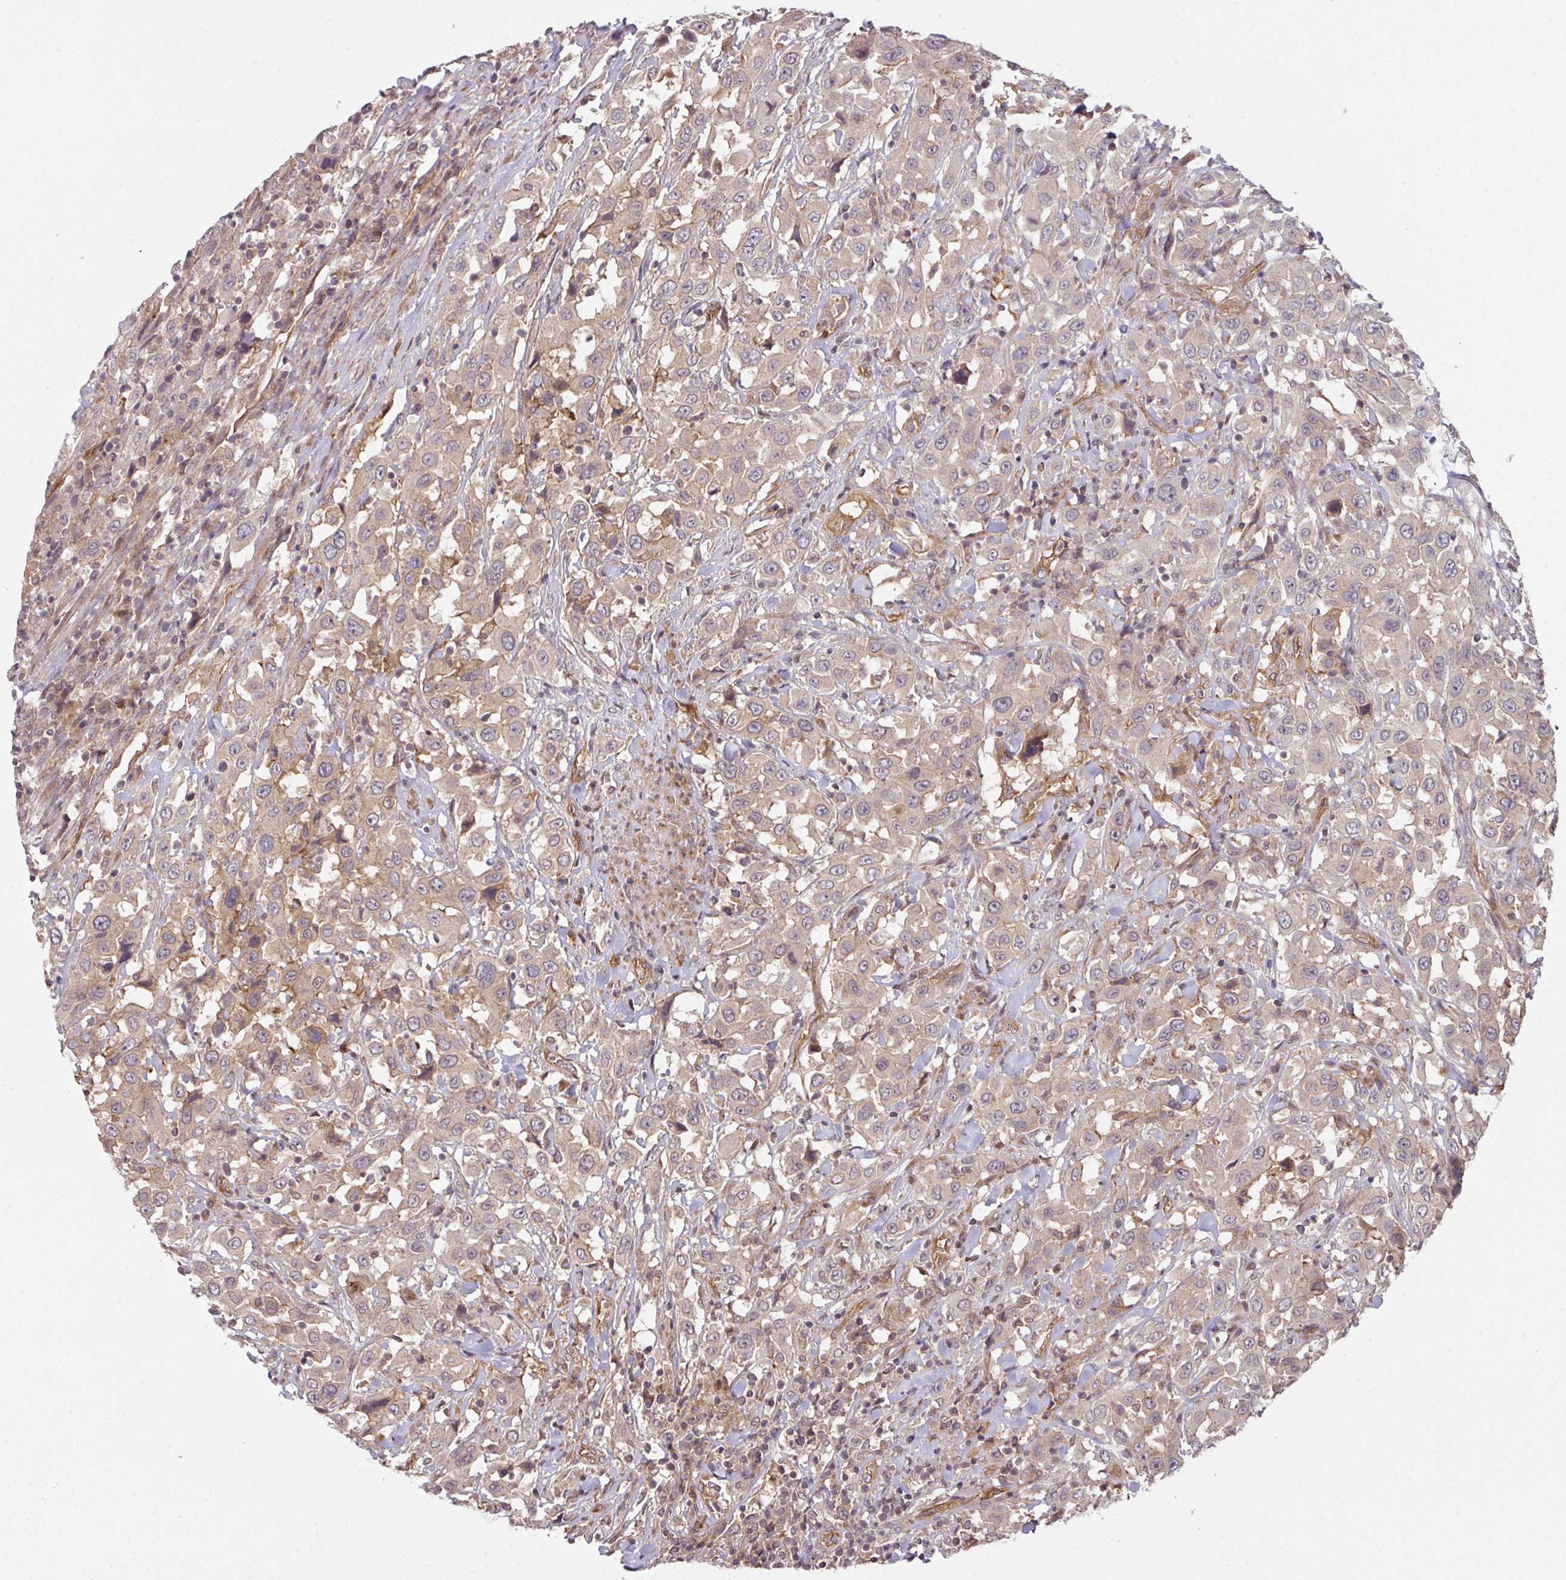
{"staining": {"intensity": "weak", "quantity": ">75%", "location": "cytoplasmic/membranous"}, "tissue": "urothelial cancer", "cell_type": "Tumor cells", "image_type": "cancer", "snomed": [{"axis": "morphology", "description": "Urothelial carcinoma, High grade"}, {"axis": "topography", "description": "Urinary bladder"}], "caption": "This image exhibits immunohistochemistry staining of human urothelial cancer, with low weak cytoplasmic/membranous positivity in approximately >75% of tumor cells.", "gene": "CYFIP2", "patient": {"sex": "male", "age": 61}}